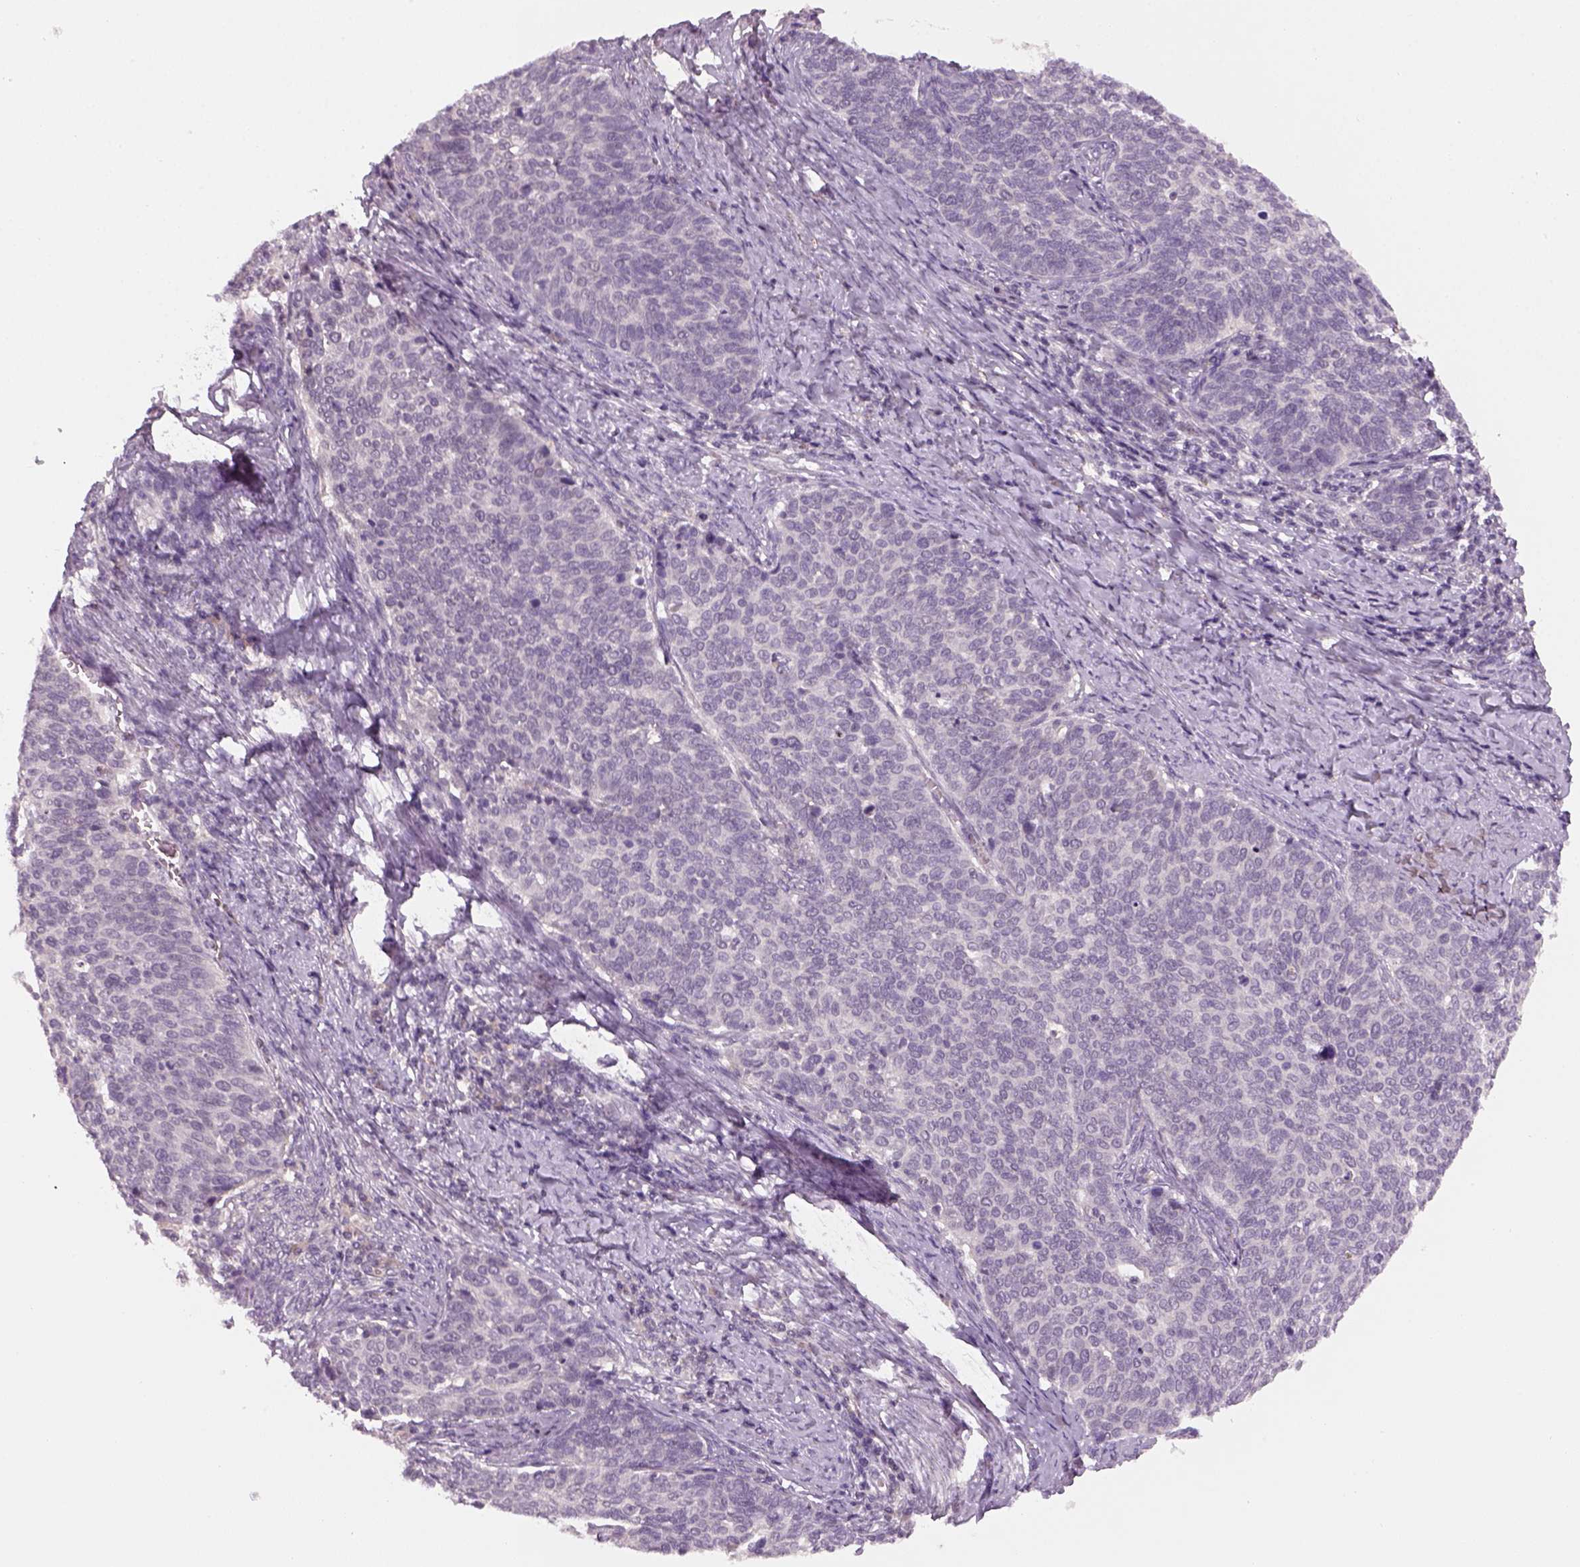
{"staining": {"intensity": "negative", "quantity": "none", "location": "none"}, "tissue": "cervical cancer", "cell_type": "Tumor cells", "image_type": "cancer", "snomed": [{"axis": "morphology", "description": "Normal tissue, NOS"}, {"axis": "morphology", "description": "Squamous cell carcinoma, NOS"}, {"axis": "topography", "description": "Cervix"}], "caption": "IHC of cervical squamous cell carcinoma shows no expression in tumor cells. (Stains: DAB (3,3'-diaminobenzidine) immunohistochemistry with hematoxylin counter stain, Microscopy: brightfield microscopy at high magnification).", "gene": "GDNF", "patient": {"sex": "female", "age": 39}}